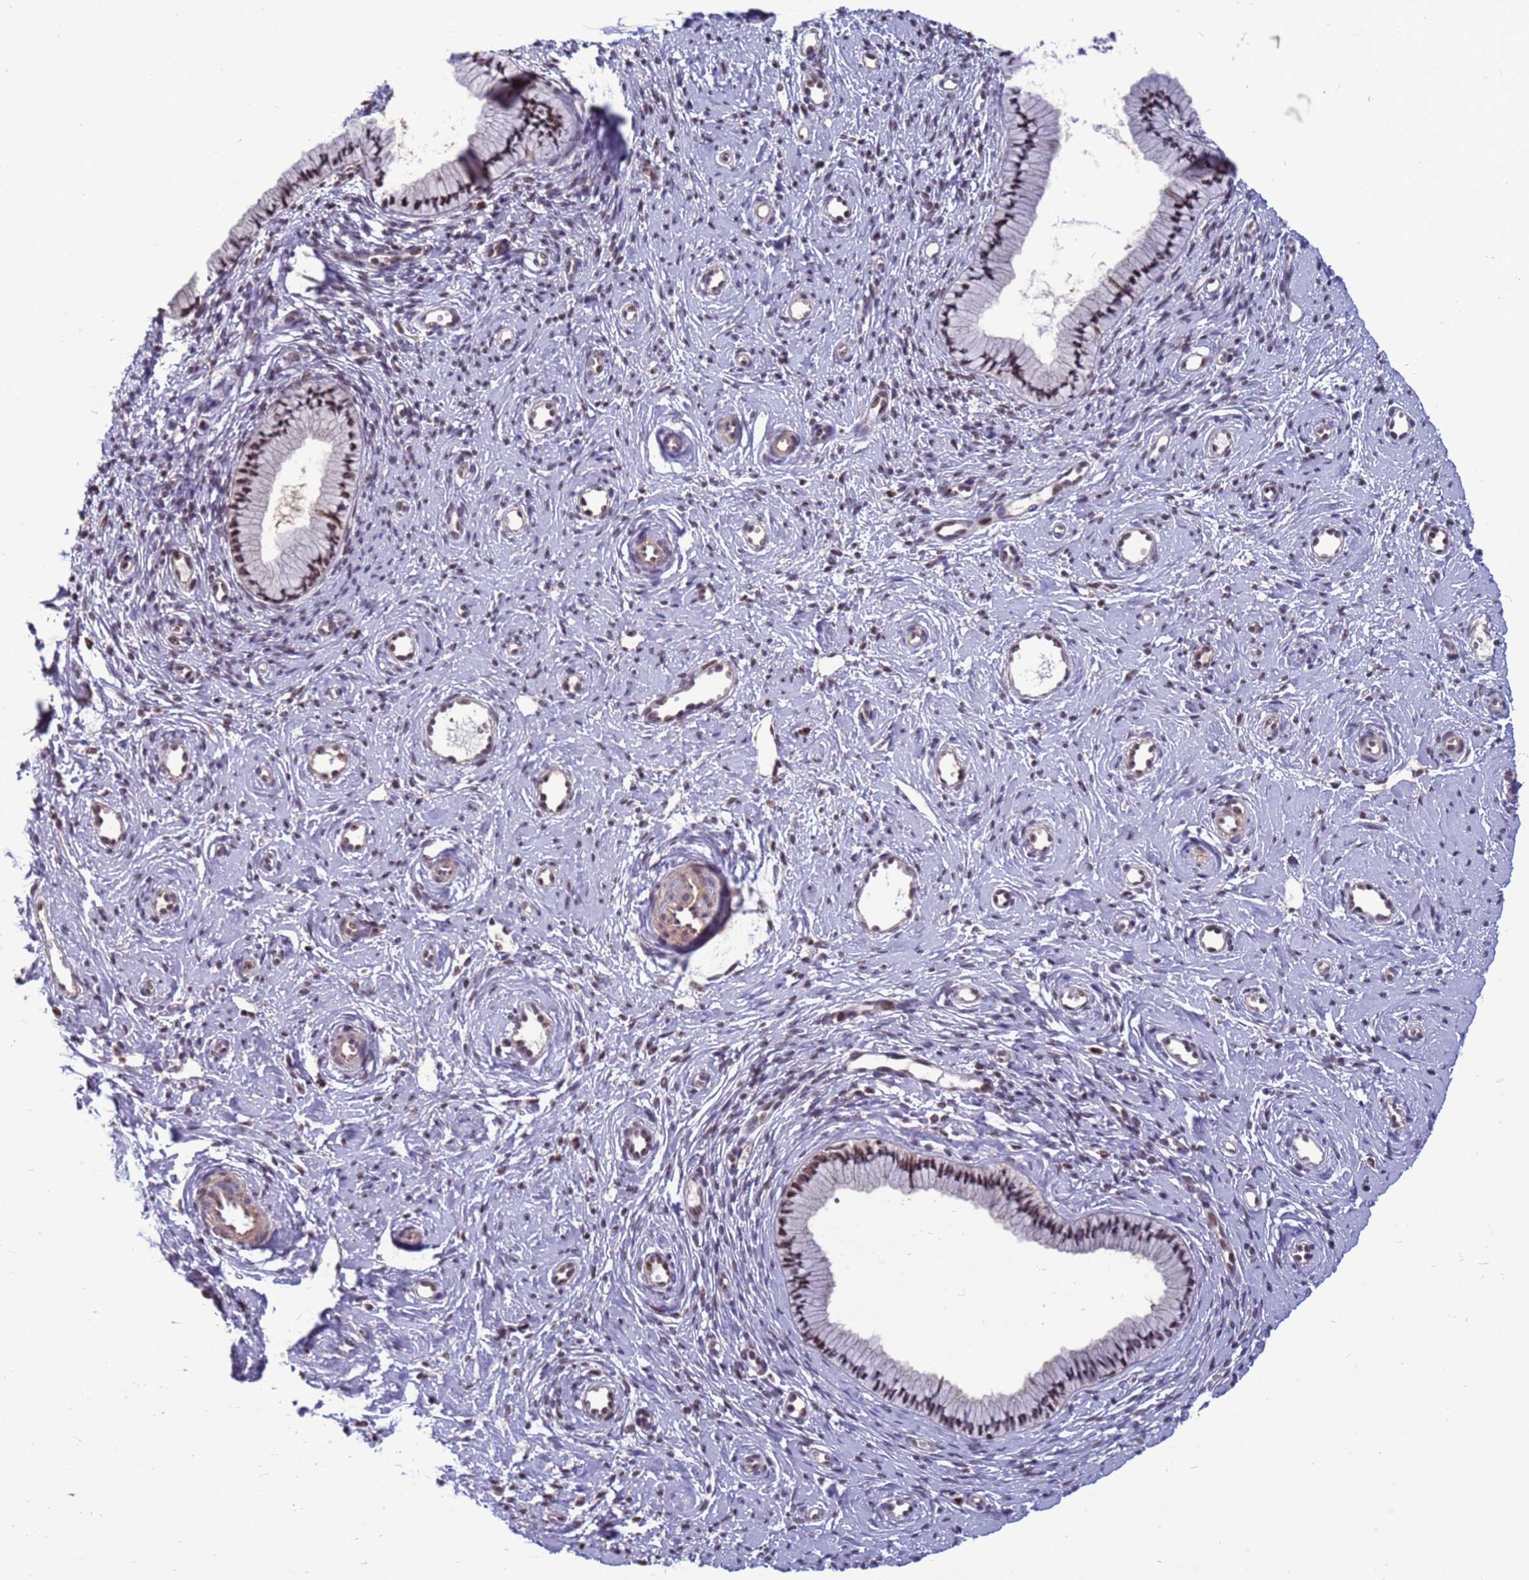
{"staining": {"intensity": "moderate", "quantity": "25%-75%", "location": "nuclear"}, "tissue": "cervix", "cell_type": "Glandular cells", "image_type": "normal", "snomed": [{"axis": "morphology", "description": "Normal tissue, NOS"}, {"axis": "topography", "description": "Cervix"}], "caption": "This photomicrograph displays immunohistochemistry (IHC) staining of normal cervix, with medium moderate nuclear expression in about 25%-75% of glandular cells.", "gene": "NSL1", "patient": {"sex": "female", "age": 57}}